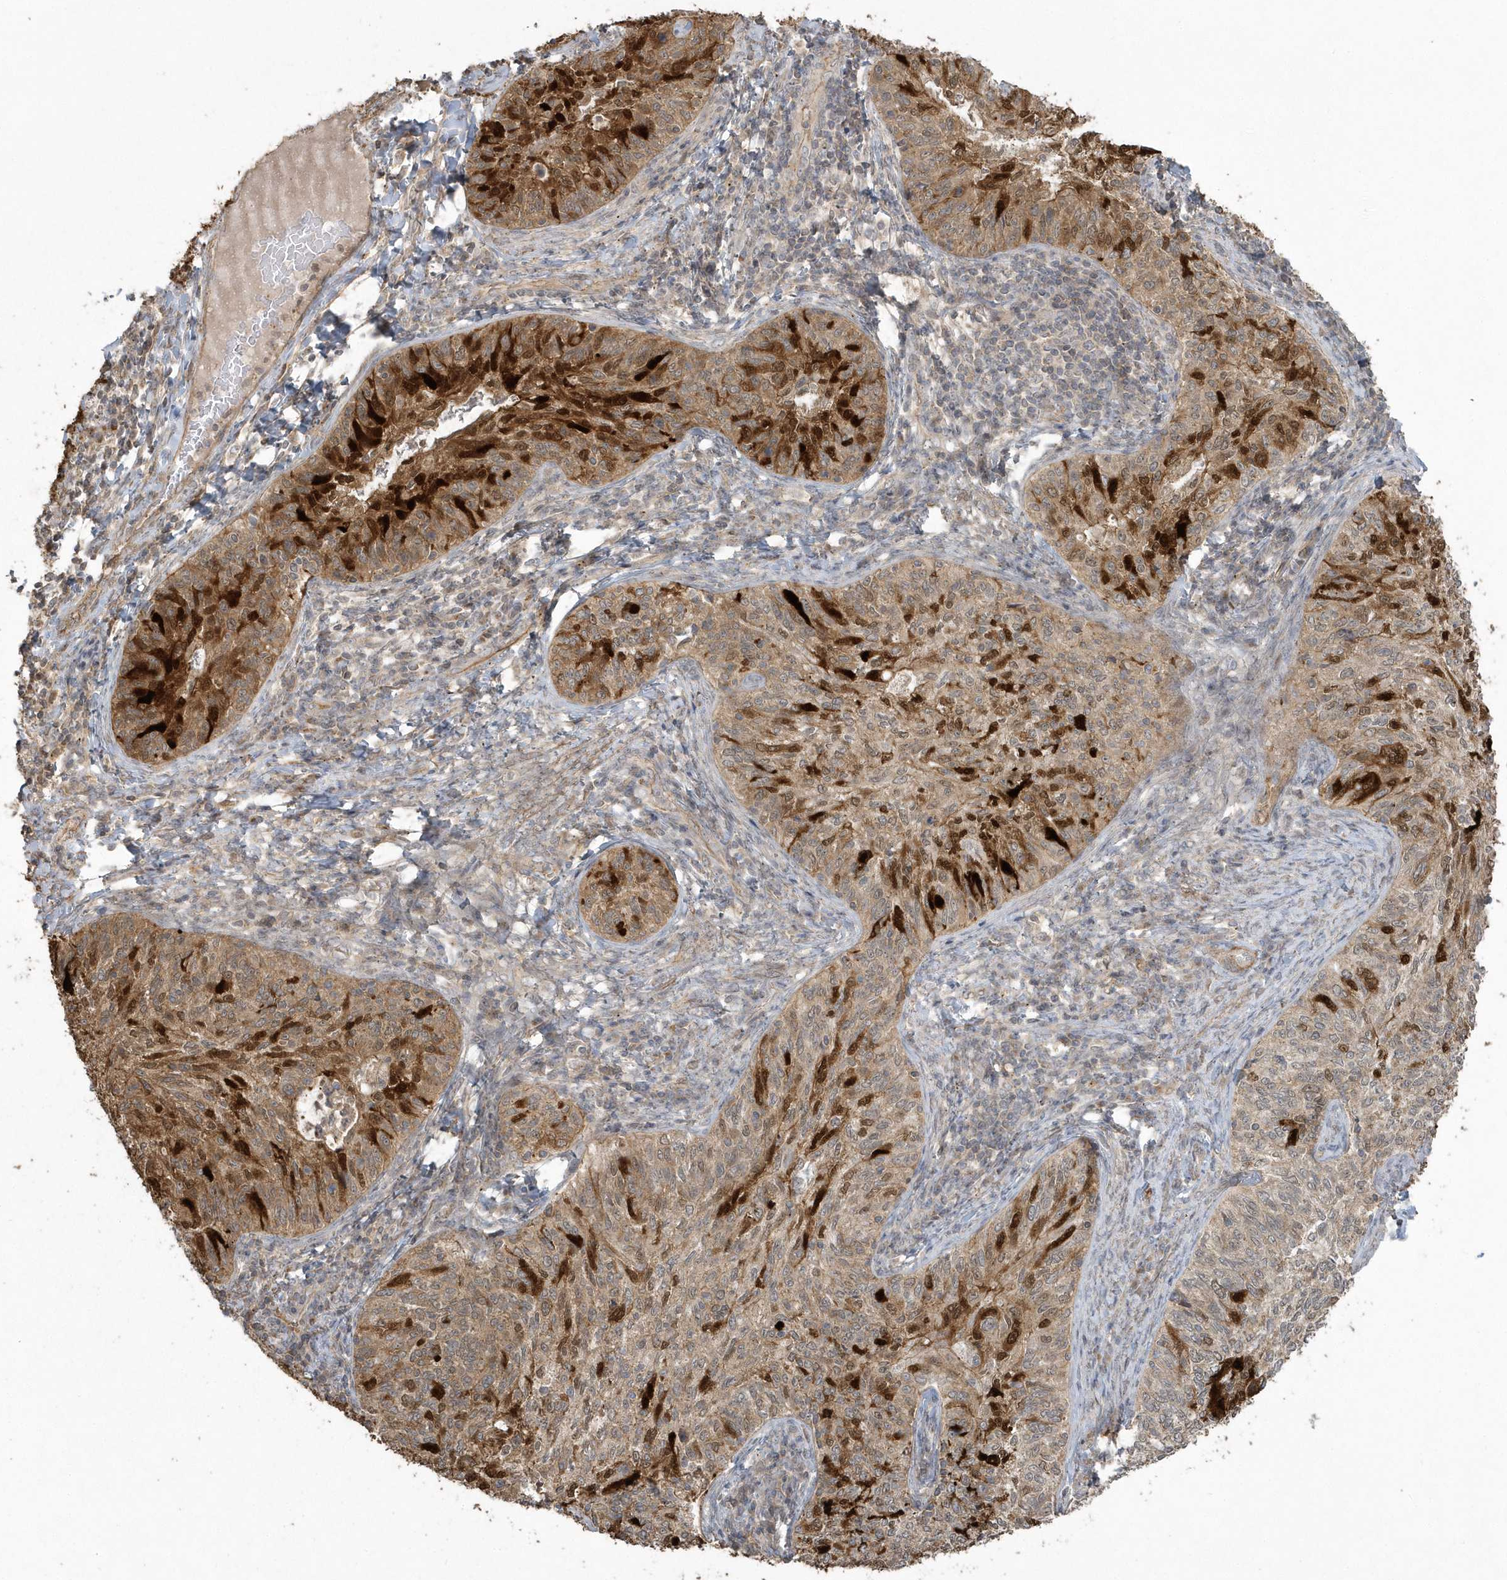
{"staining": {"intensity": "strong", "quantity": "25%-75%", "location": "cytoplasmic/membranous,nuclear"}, "tissue": "cervical cancer", "cell_type": "Tumor cells", "image_type": "cancer", "snomed": [{"axis": "morphology", "description": "Squamous cell carcinoma, NOS"}, {"axis": "topography", "description": "Cervix"}], "caption": "Protein staining by immunohistochemistry reveals strong cytoplasmic/membranous and nuclear expression in approximately 25%-75% of tumor cells in cervical squamous cell carcinoma.", "gene": "ARMC8", "patient": {"sex": "female", "age": 30}}